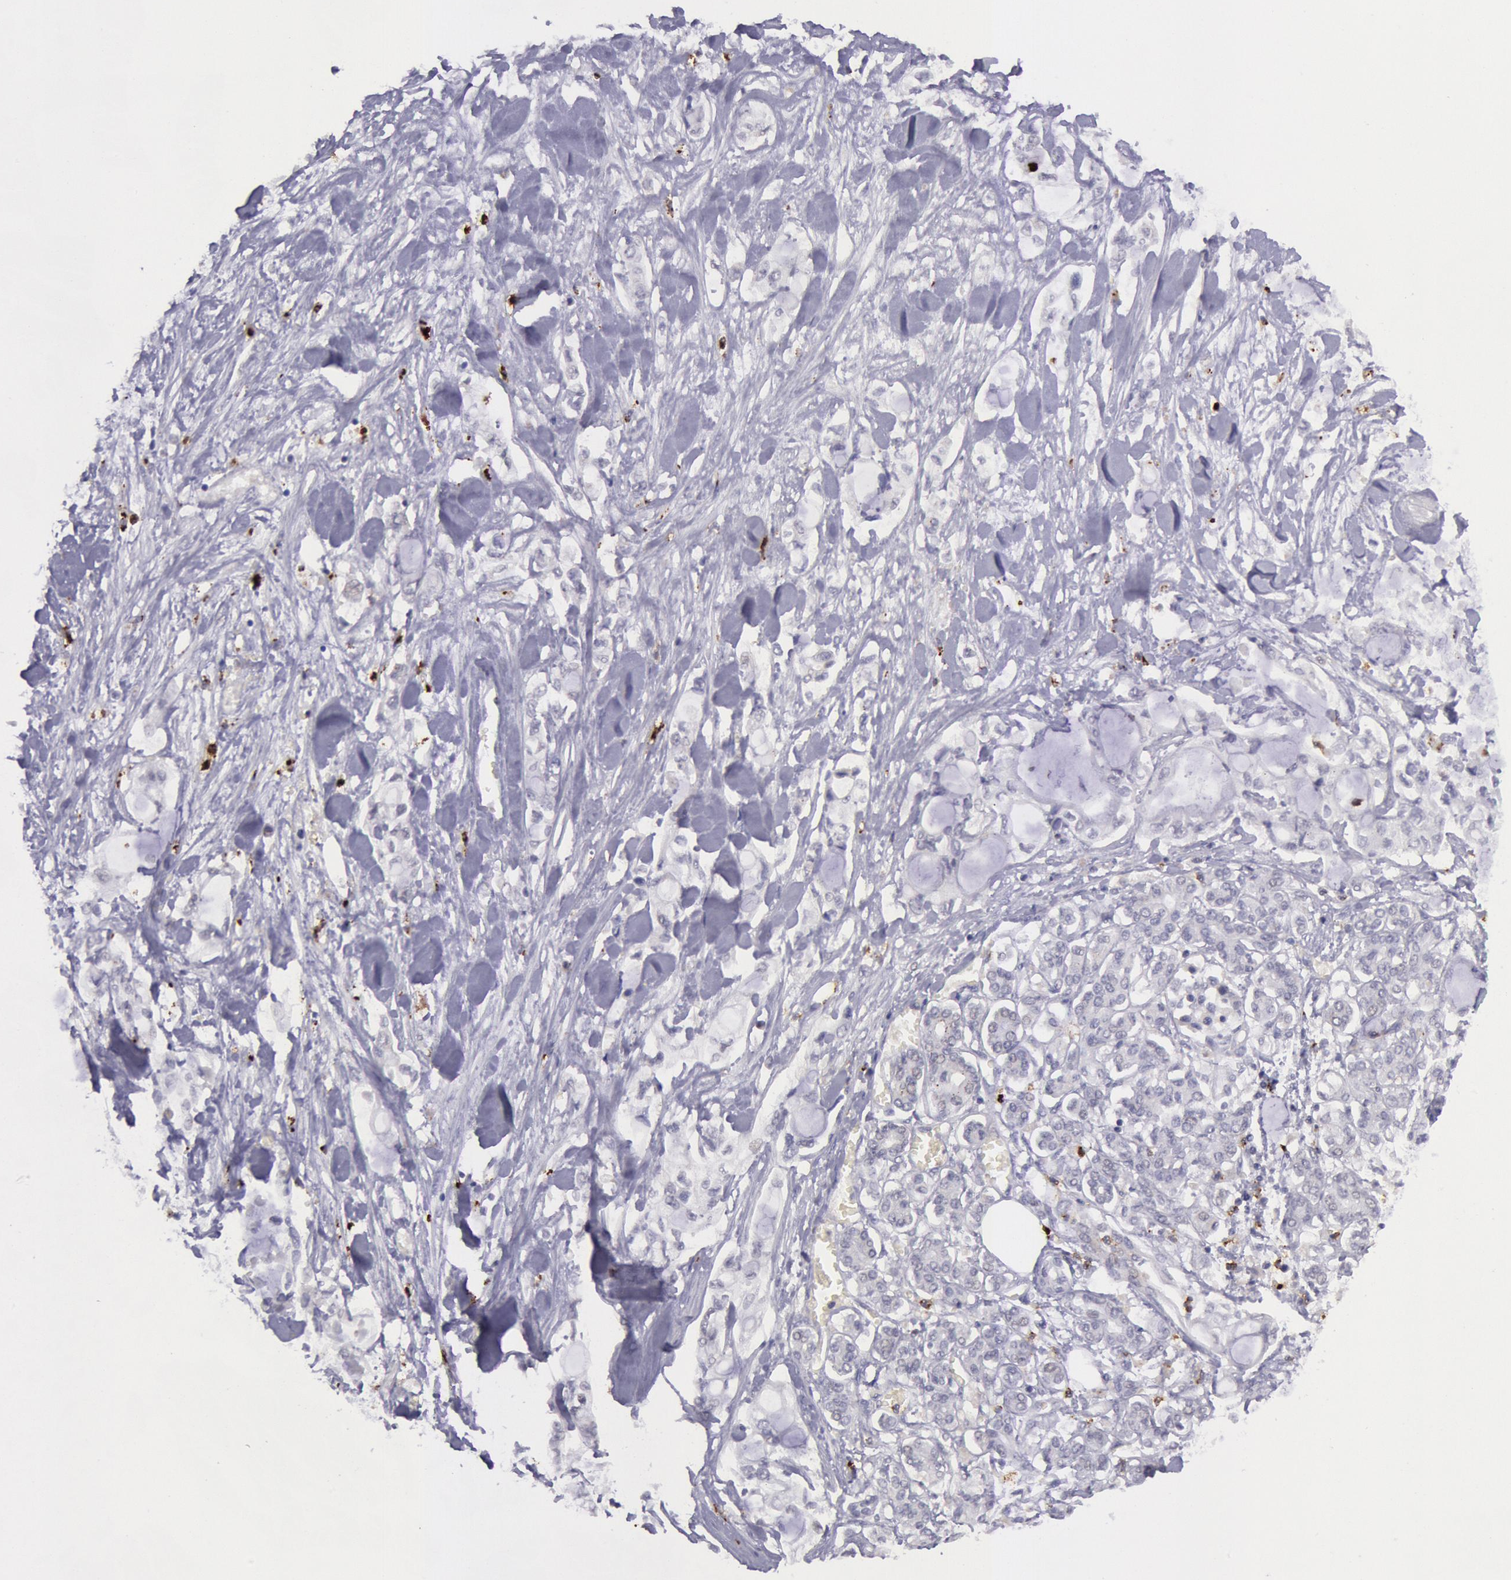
{"staining": {"intensity": "negative", "quantity": "none", "location": "none"}, "tissue": "pancreatic cancer", "cell_type": "Tumor cells", "image_type": "cancer", "snomed": [{"axis": "morphology", "description": "Adenocarcinoma, NOS"}, {"axis": "topography", "description": "Pancreas"}], "caption": "A high-resolution micrograph shows immunohistochemistry staining of pancreatic adenocarcinoma, which shows no significant positivity in tumor cells.", "gene": "KDM6A", "patient": {"sex": "female", "age": 70}}